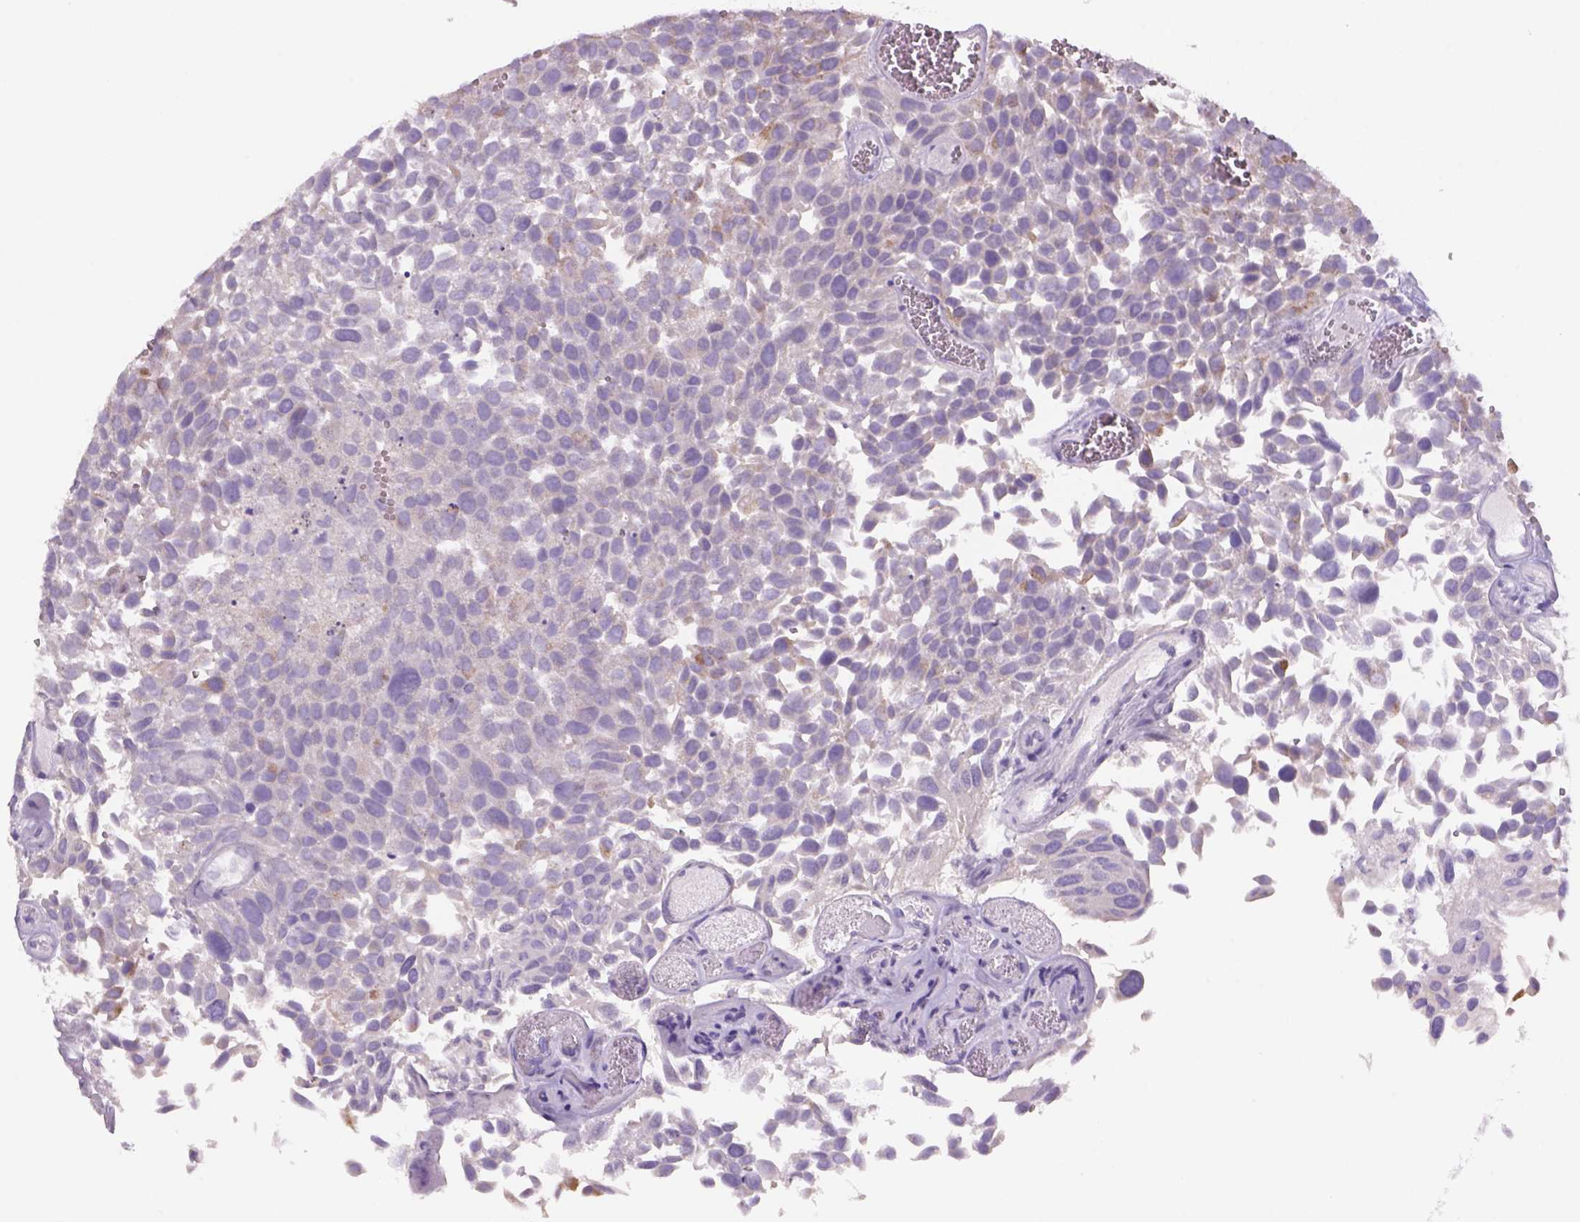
{"staining": {"intensity": "negative", "quantity": "none", "location": "none"}, "tissue": "urothelial cancer", "cell_type": "Tumor cells", "image_type": "cancer", "snomed": [{"axis": "morphology", "description": "Urothelial carcinoma, Low grade"}, {"axis": "topography", "description": "Urinary bladder"}], "caption": "IHC micrograph of neoplastic tissue: human urothelial cancer stained with DAB (3,3'-diaminobenzidine) reveals no significant protein positivity in tumor cells.", "gene": "ADGRV1", "patient": {"sex": "female", "age": 69}}